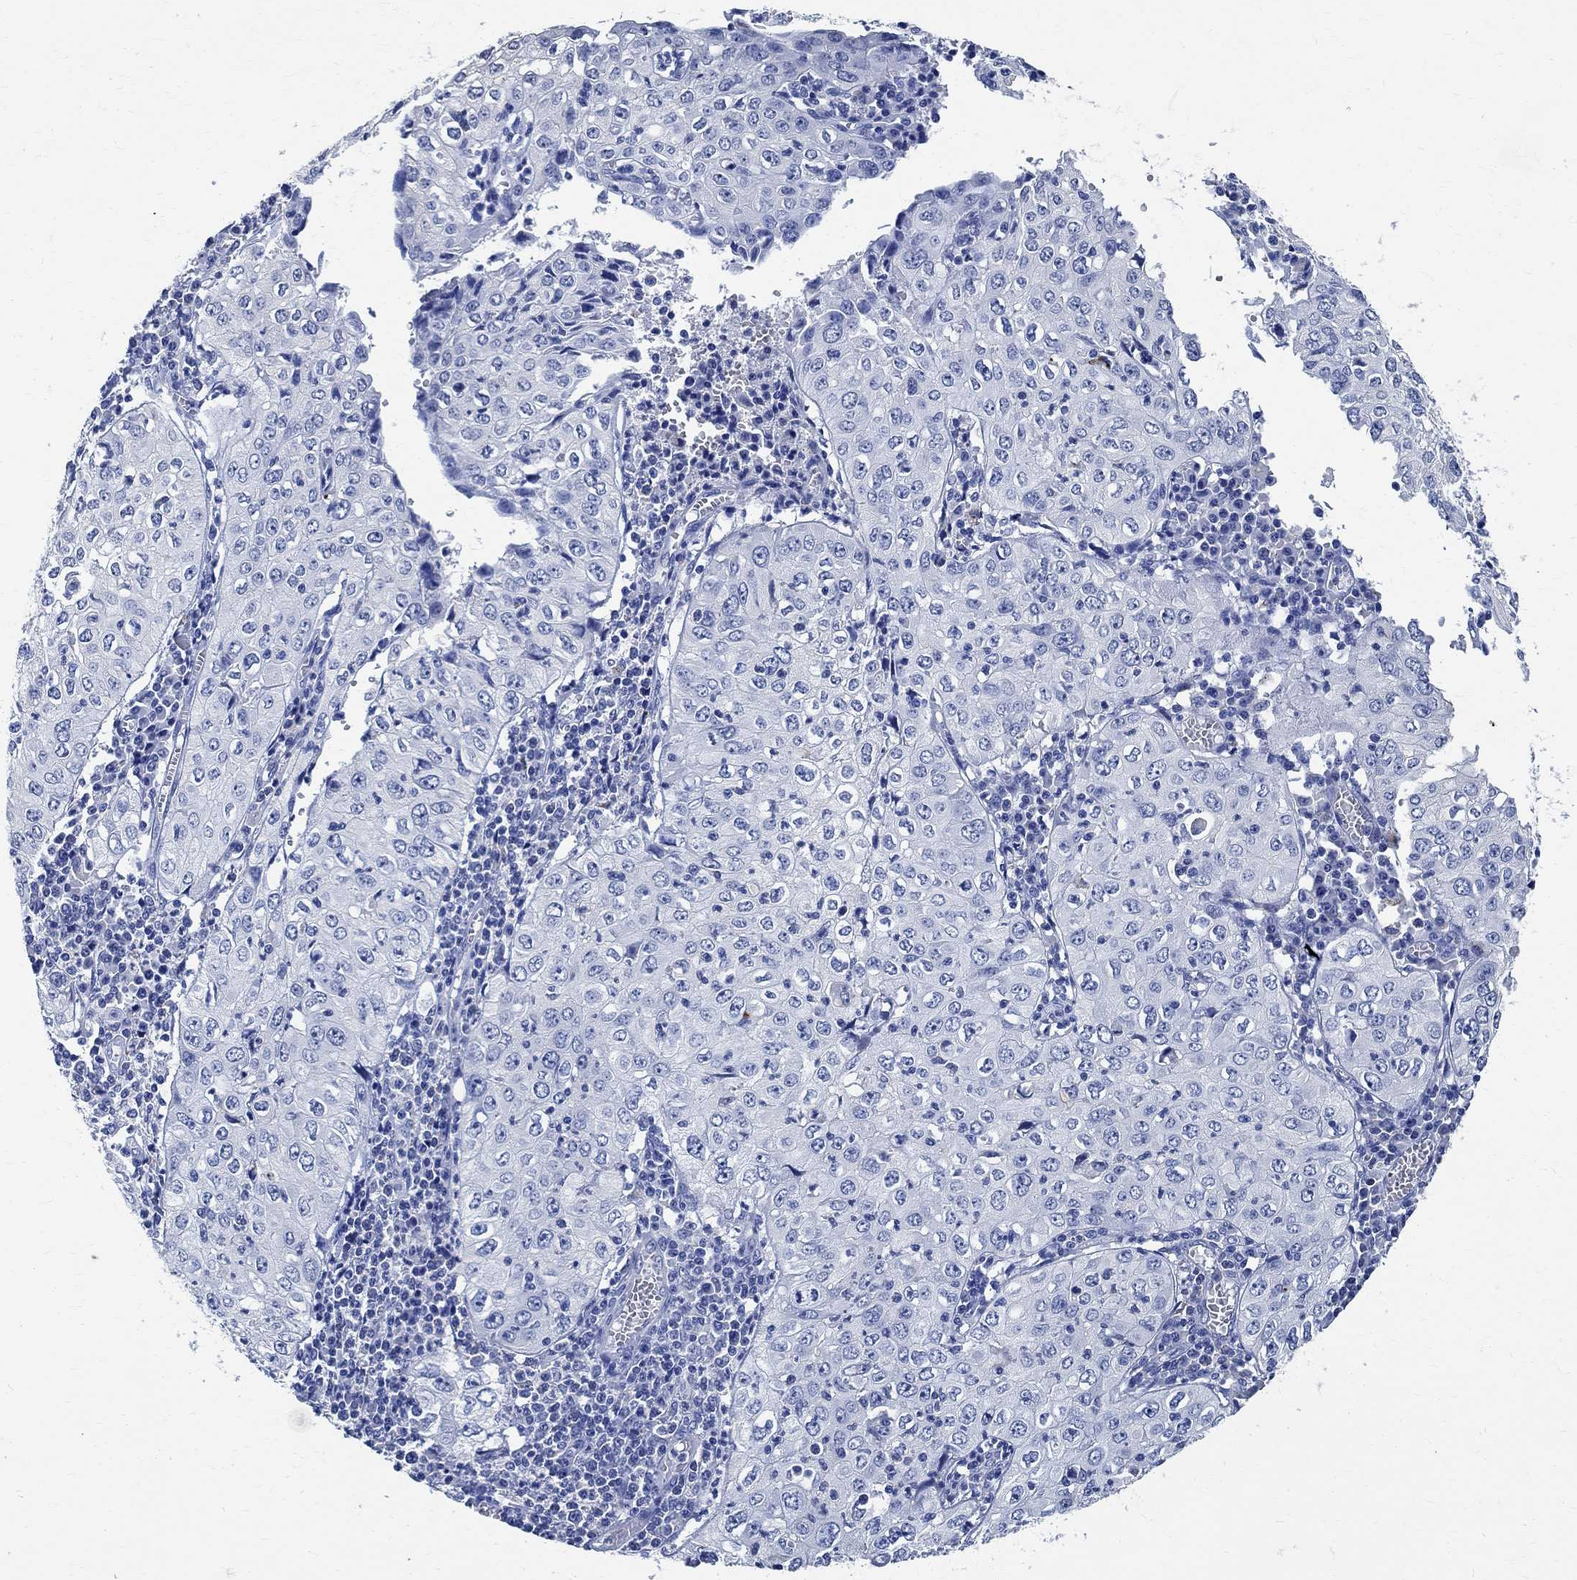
{"staining": {"intensity": "negative", "quantity": "none", "location": "none"}, "tissue": "cervical cancer", "cell_type": "Tumor cells", "image_type": "cancer", "snomed": [{"axis": "morphology", "description": "Squamous cell carcinoma, NOS"}, {"axis": "topography", "description": "Cervix"}], "caption": "The image demonstrates no staining of tumor cells in cervical squamous cell carcinoma. Brightfield microscopy of immunohistochemistry stained with DAB (brown) and hematoxylin (blue), captured at high magnification.", "gene": "TMEM221", "patient": {"sex": "female", "age": 24}}